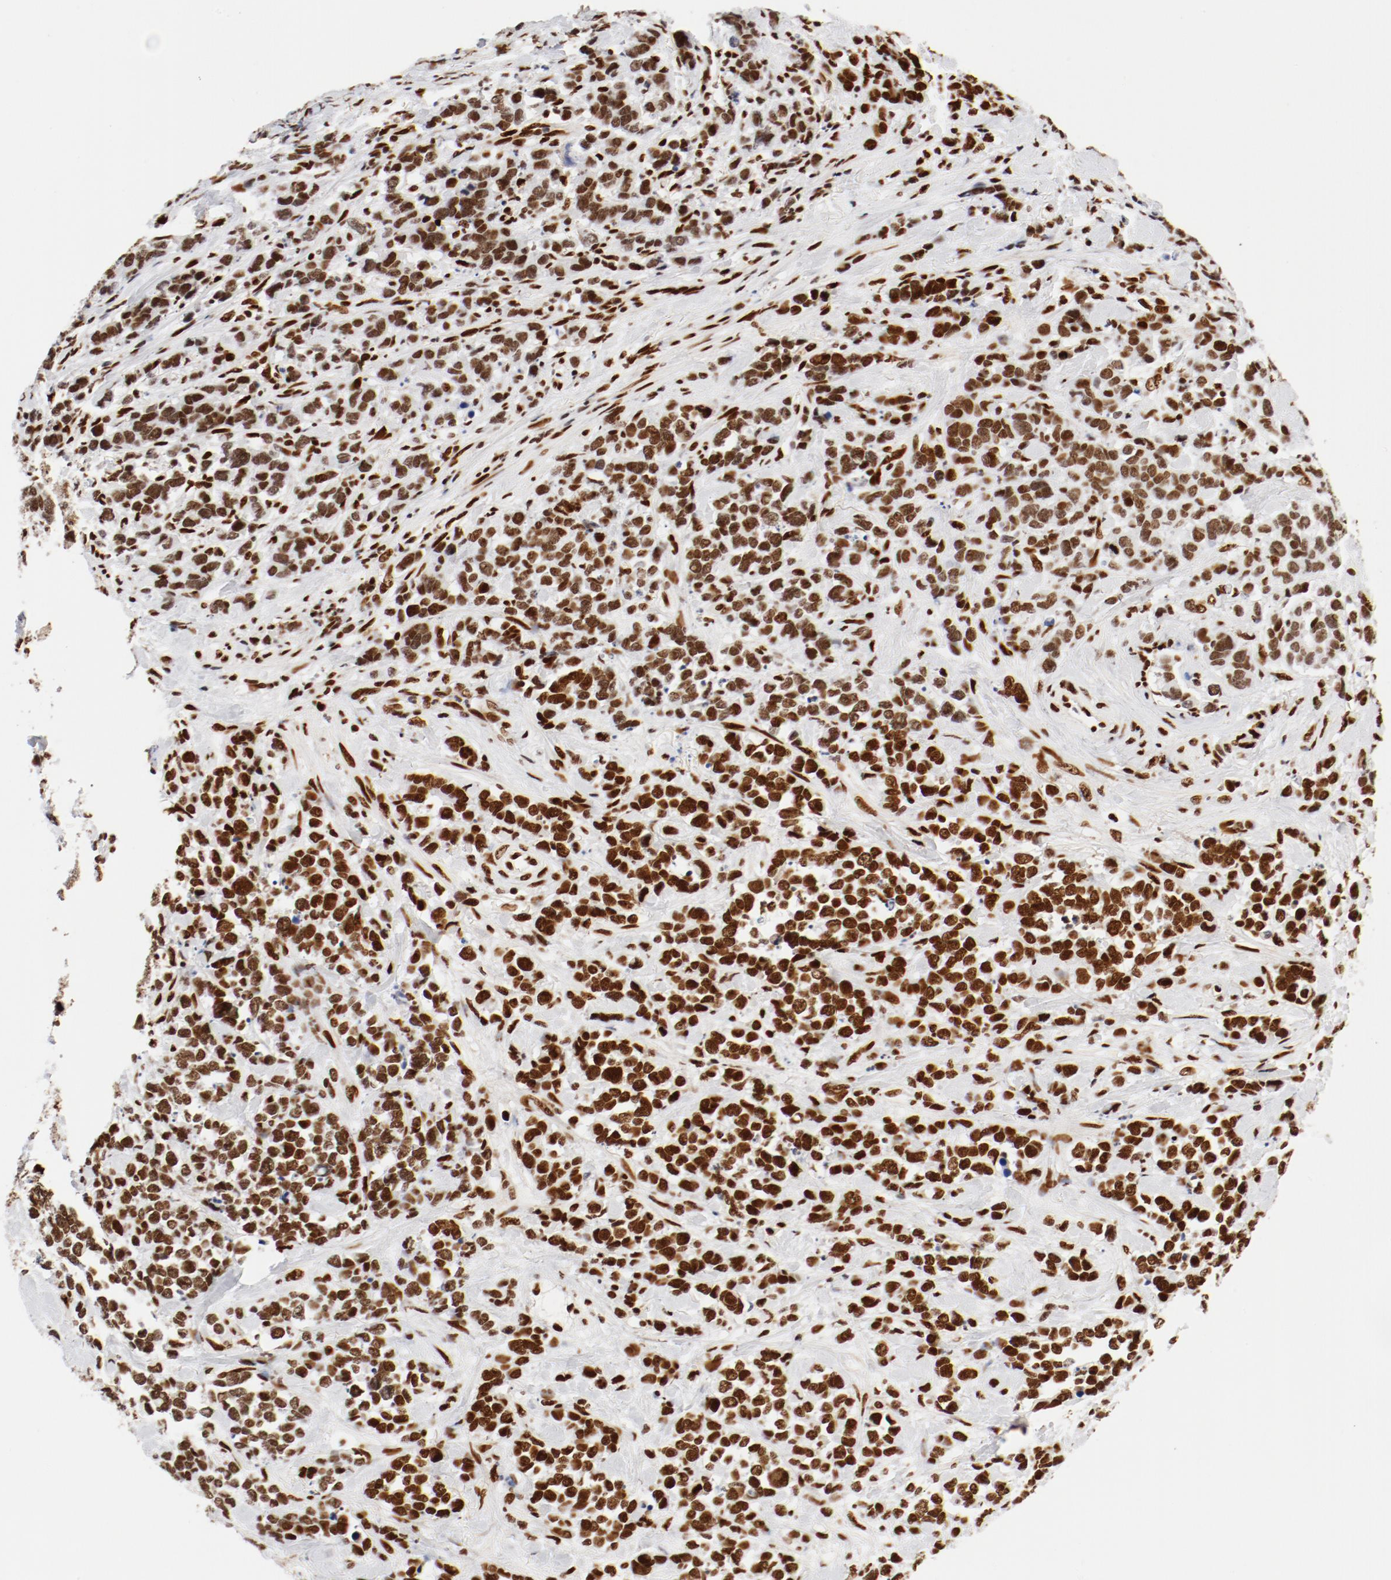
{"staining": {"intensity": "strong", "quantity": ">75%", "location": "nuclear"}, "tissue": "stomach cancer", "cell_type": "Tumor cells", "image_type": "cancer", "snomed": [{"axis": "morphology", "description": "Adenocarcinoma, NOS"}, {"axis": "topography", "description": "Stomach, upper"}], "caption": "Protein positivity by immunohistochemistry (IHC) demonstrates strong nuclear staining in approximately >75% of tumor cells in stomach cancer (adenocarcinoma). The staining was performed using DAB (3,3'-diaminobenzidine), with brown indicating positive protein expression. Nuclei are stained blue with hematoxylin.", "gene": "CTBP1", "patient": {"sex": "male", "age": 71}}